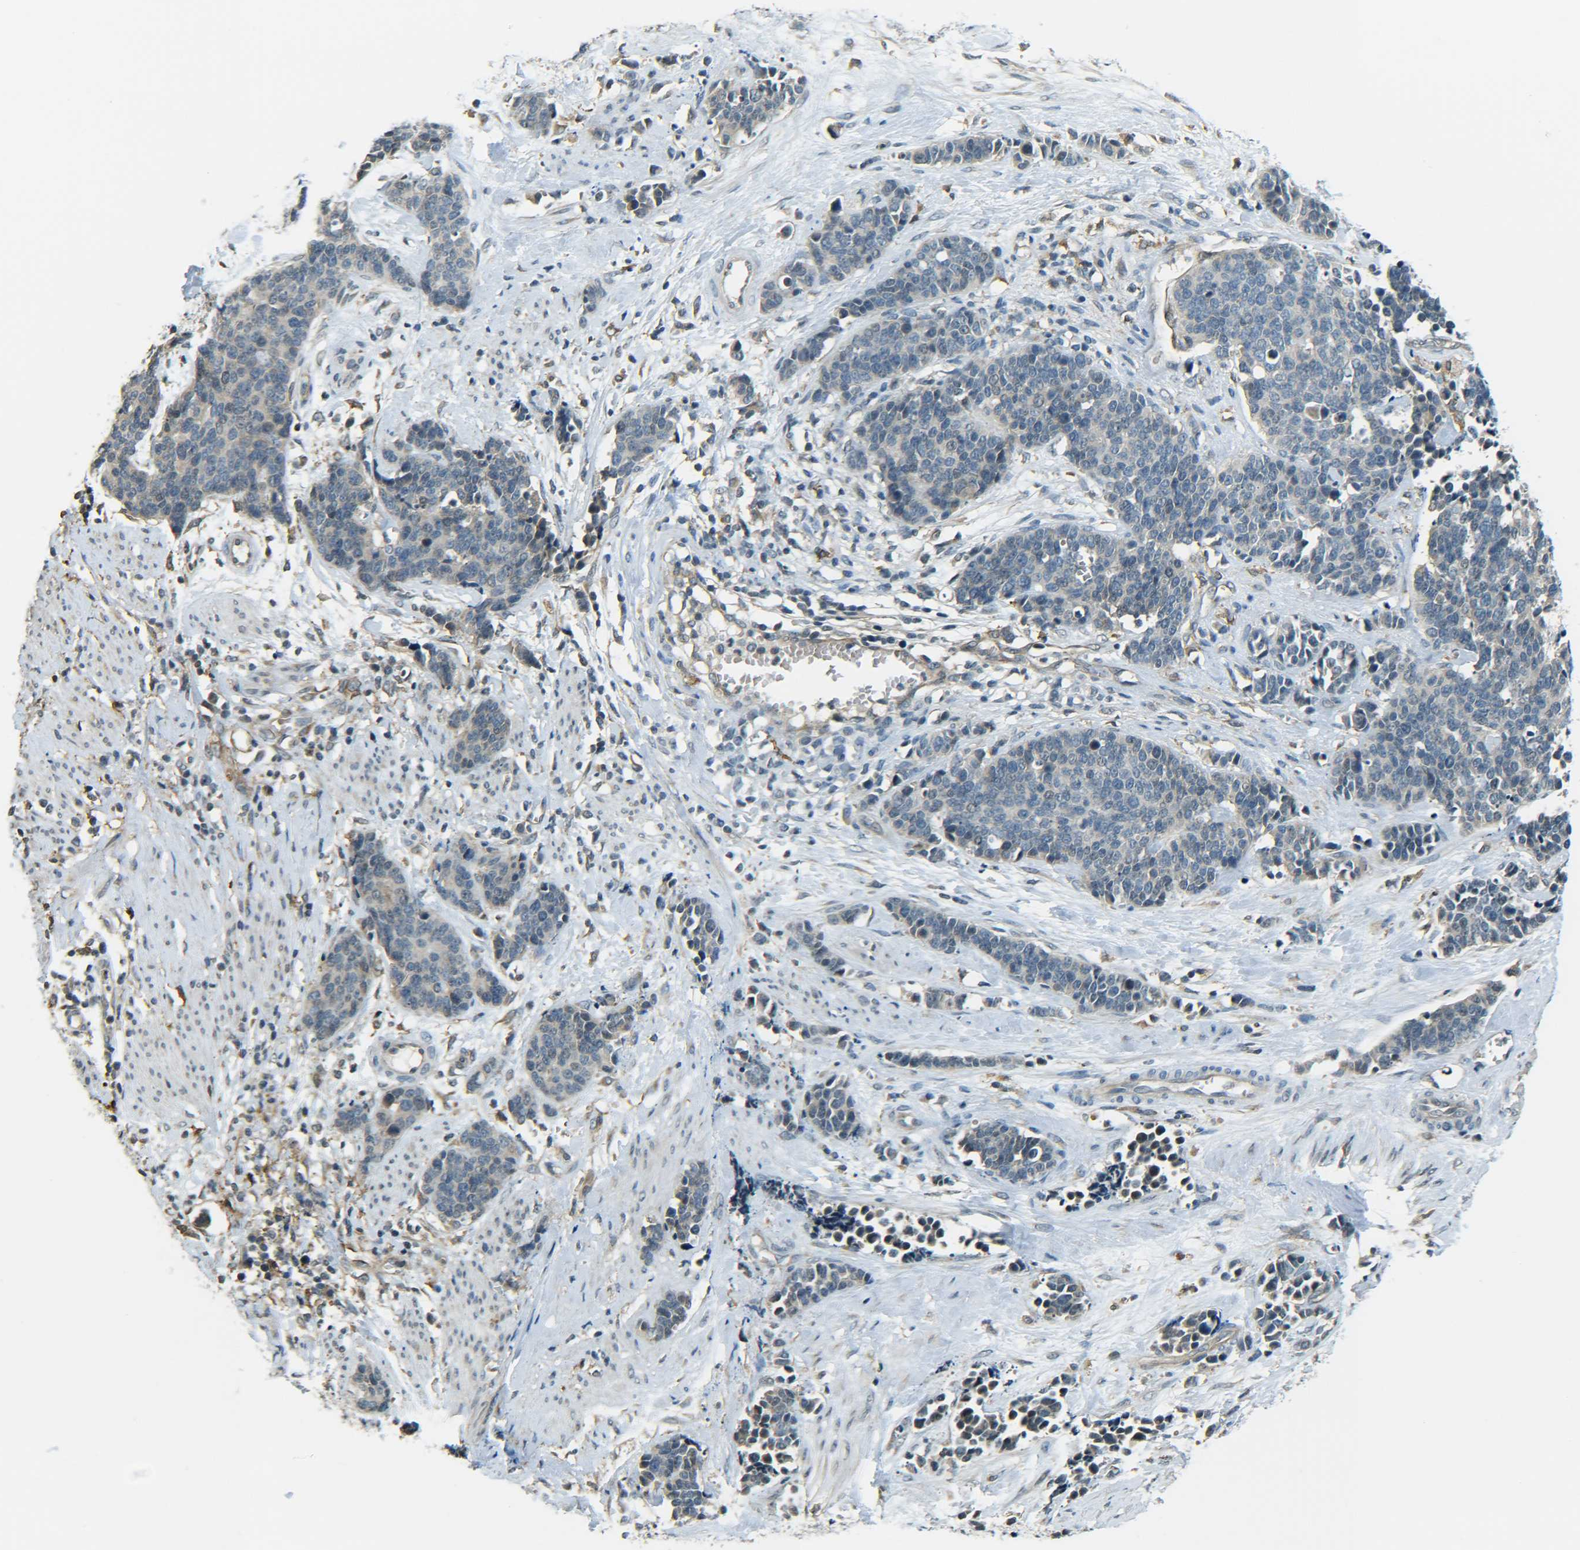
{"staining": {"intensity": "negative", "quantity": "none", "location": "none"}, "tissue": "cervical cancer", "cell_type": "Tumor cells", "image_type": "cancer", "snomed": [{"axis": "morphology", "description": "Squamous cell carcinoma, NOS"}, {"axis": "topography", "description": "Cervix"}], "caption": "This is an immunohistochemistry photomicrograph of cervical squamous cell carcinoma. There is no expression in tumor cells.", "gene": "DAB2", "patient": {"sex": "female", "age": 35}}